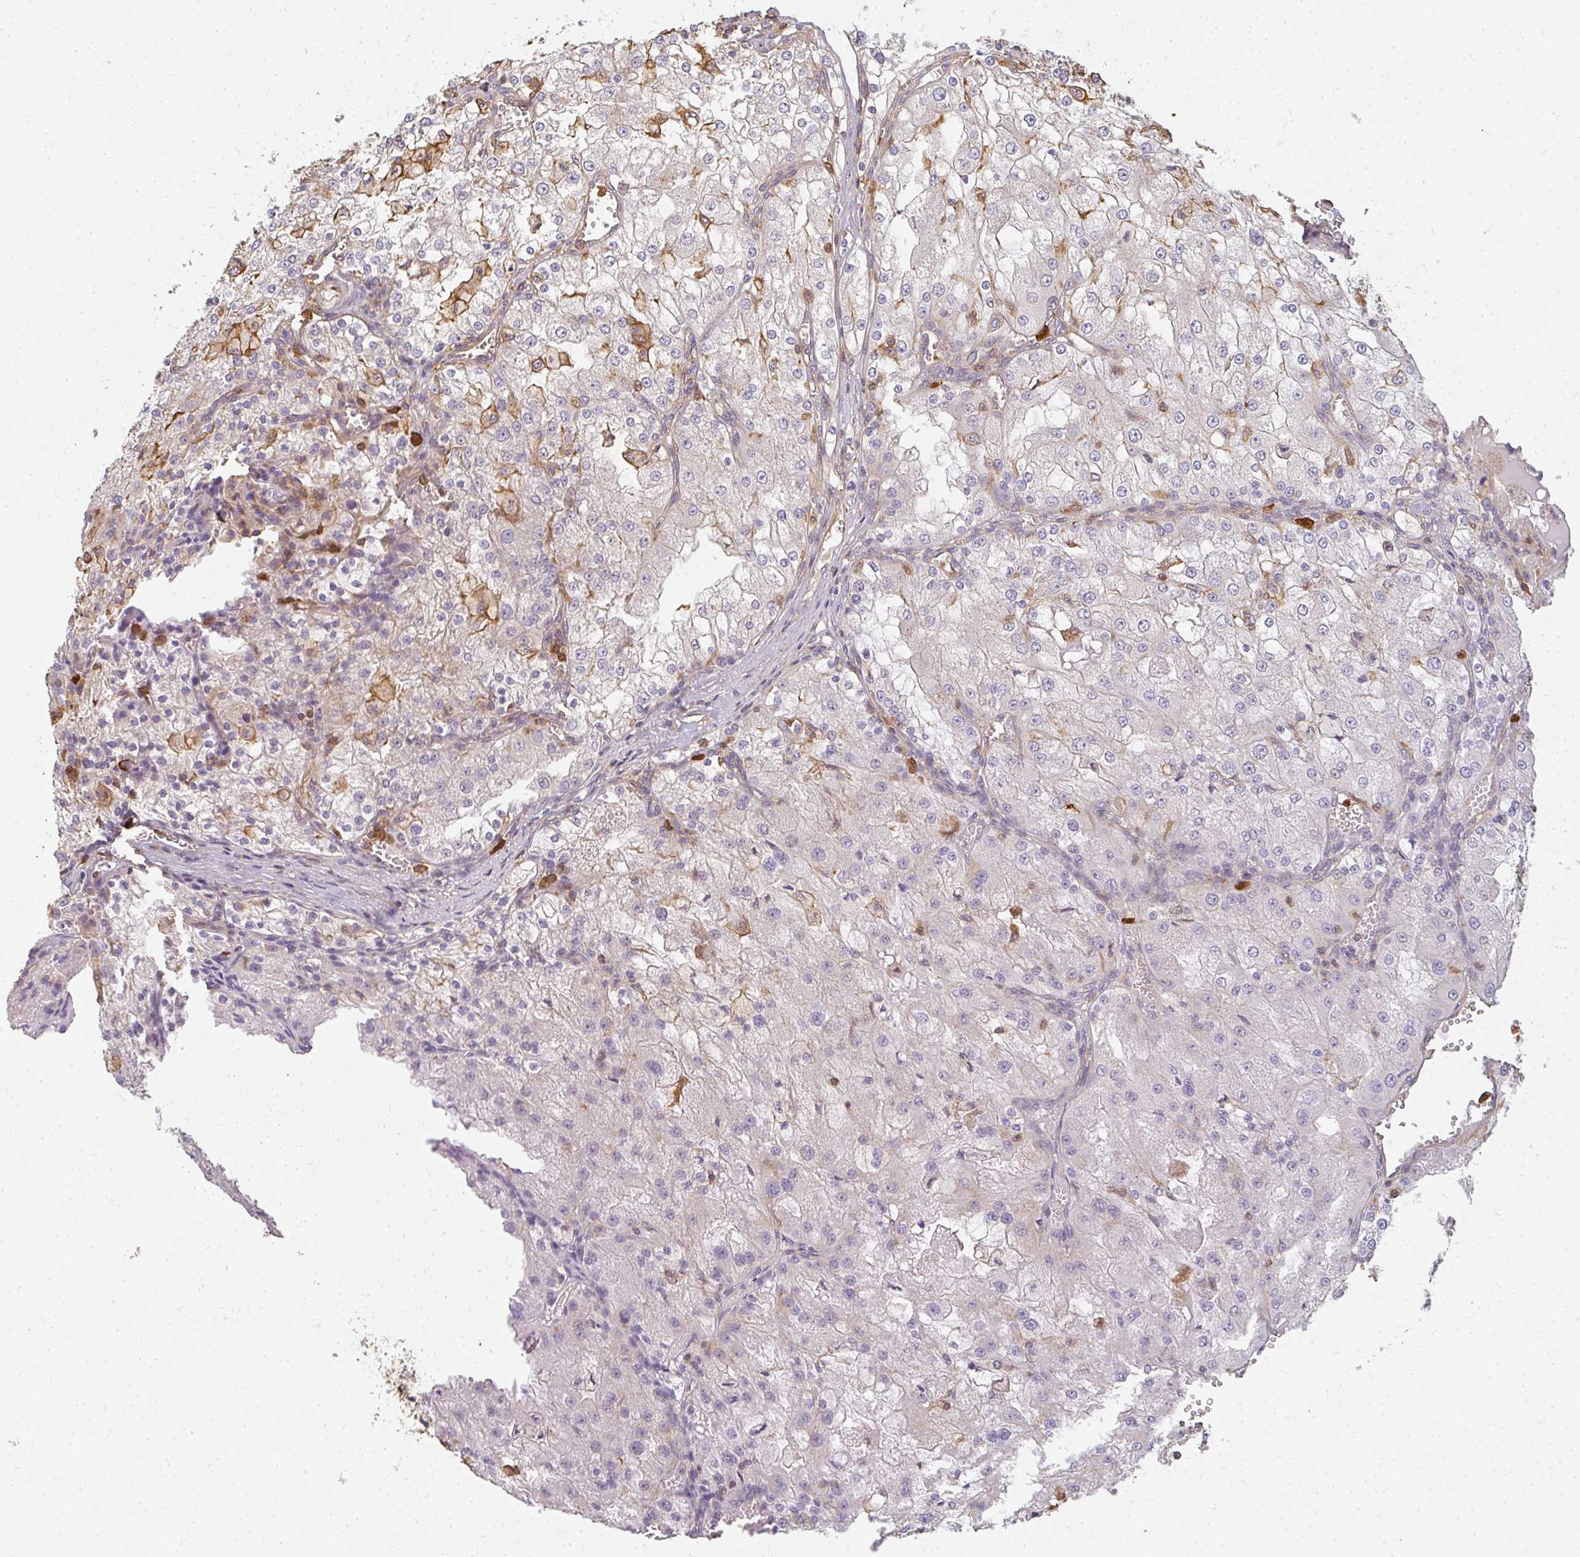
{"staining": {"intensity": "moderate", "quantity": "<25%", "location": "cytoplasmic/membranous"}, "tissue": "renal cancer", "cell_type": "Tumor cells", "image_type": "cancer", "snomed": [{"axis": "morphology", "description": "Adenocarcinoma, NOS"}, {"axis": "topography", "description": "Kidney"}], "caption": "A low amount of moderate cytoplasmic/membranous staining is seen in about <25% of tumor cells in adenocarcinoma (renal) tissue.", "gene": "CNTRL", "patient": {"sex": "female", "age": 74}}